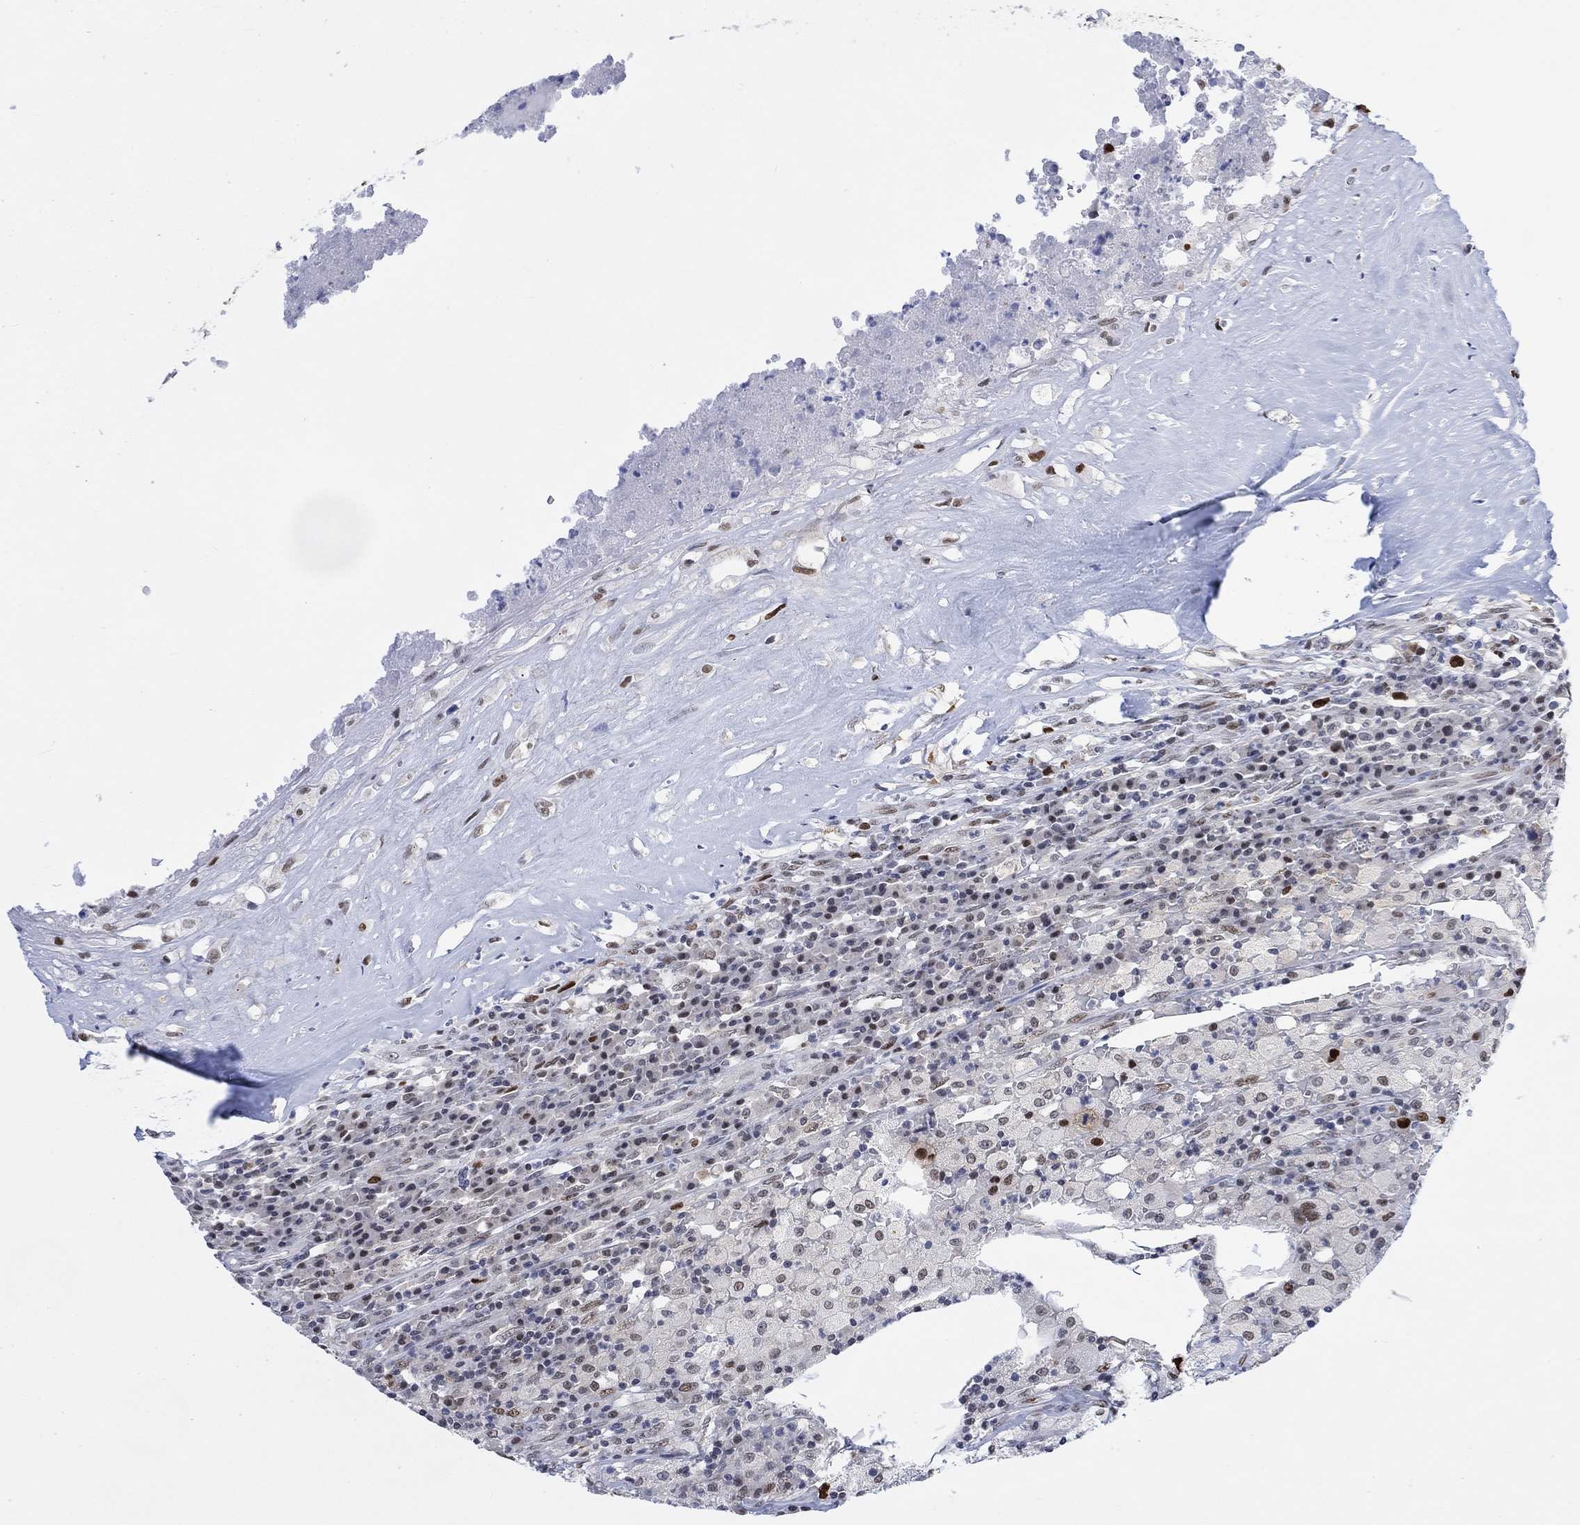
{"staining": {"intensity": "strong", "quantity": "<25%", "location": "nuclear"}, "tissue": "testis cancer", "cell_type": "Tumor cells", "image_type": "cancer", "snomed": [{"axis": "morphology", "description": "Necrosis, NOS"}, {"axis": "morphology", "description": "Carcinoma, Embryonal, NOS"}, {"axis": "topography", "description": "Testis"}], "caption": "A brown stain highlights strong nuclear positivity of a protein in human testis embryonal carcinoma tumor cells. The staining was performed using DAB (3,3'-diaminobenzidine), with brown indicating positive protein expression. Nuclei are stained blue with hematoxylin.", "gene": "RAD54L2", "patient": {"sex": "male", "age": 19}}